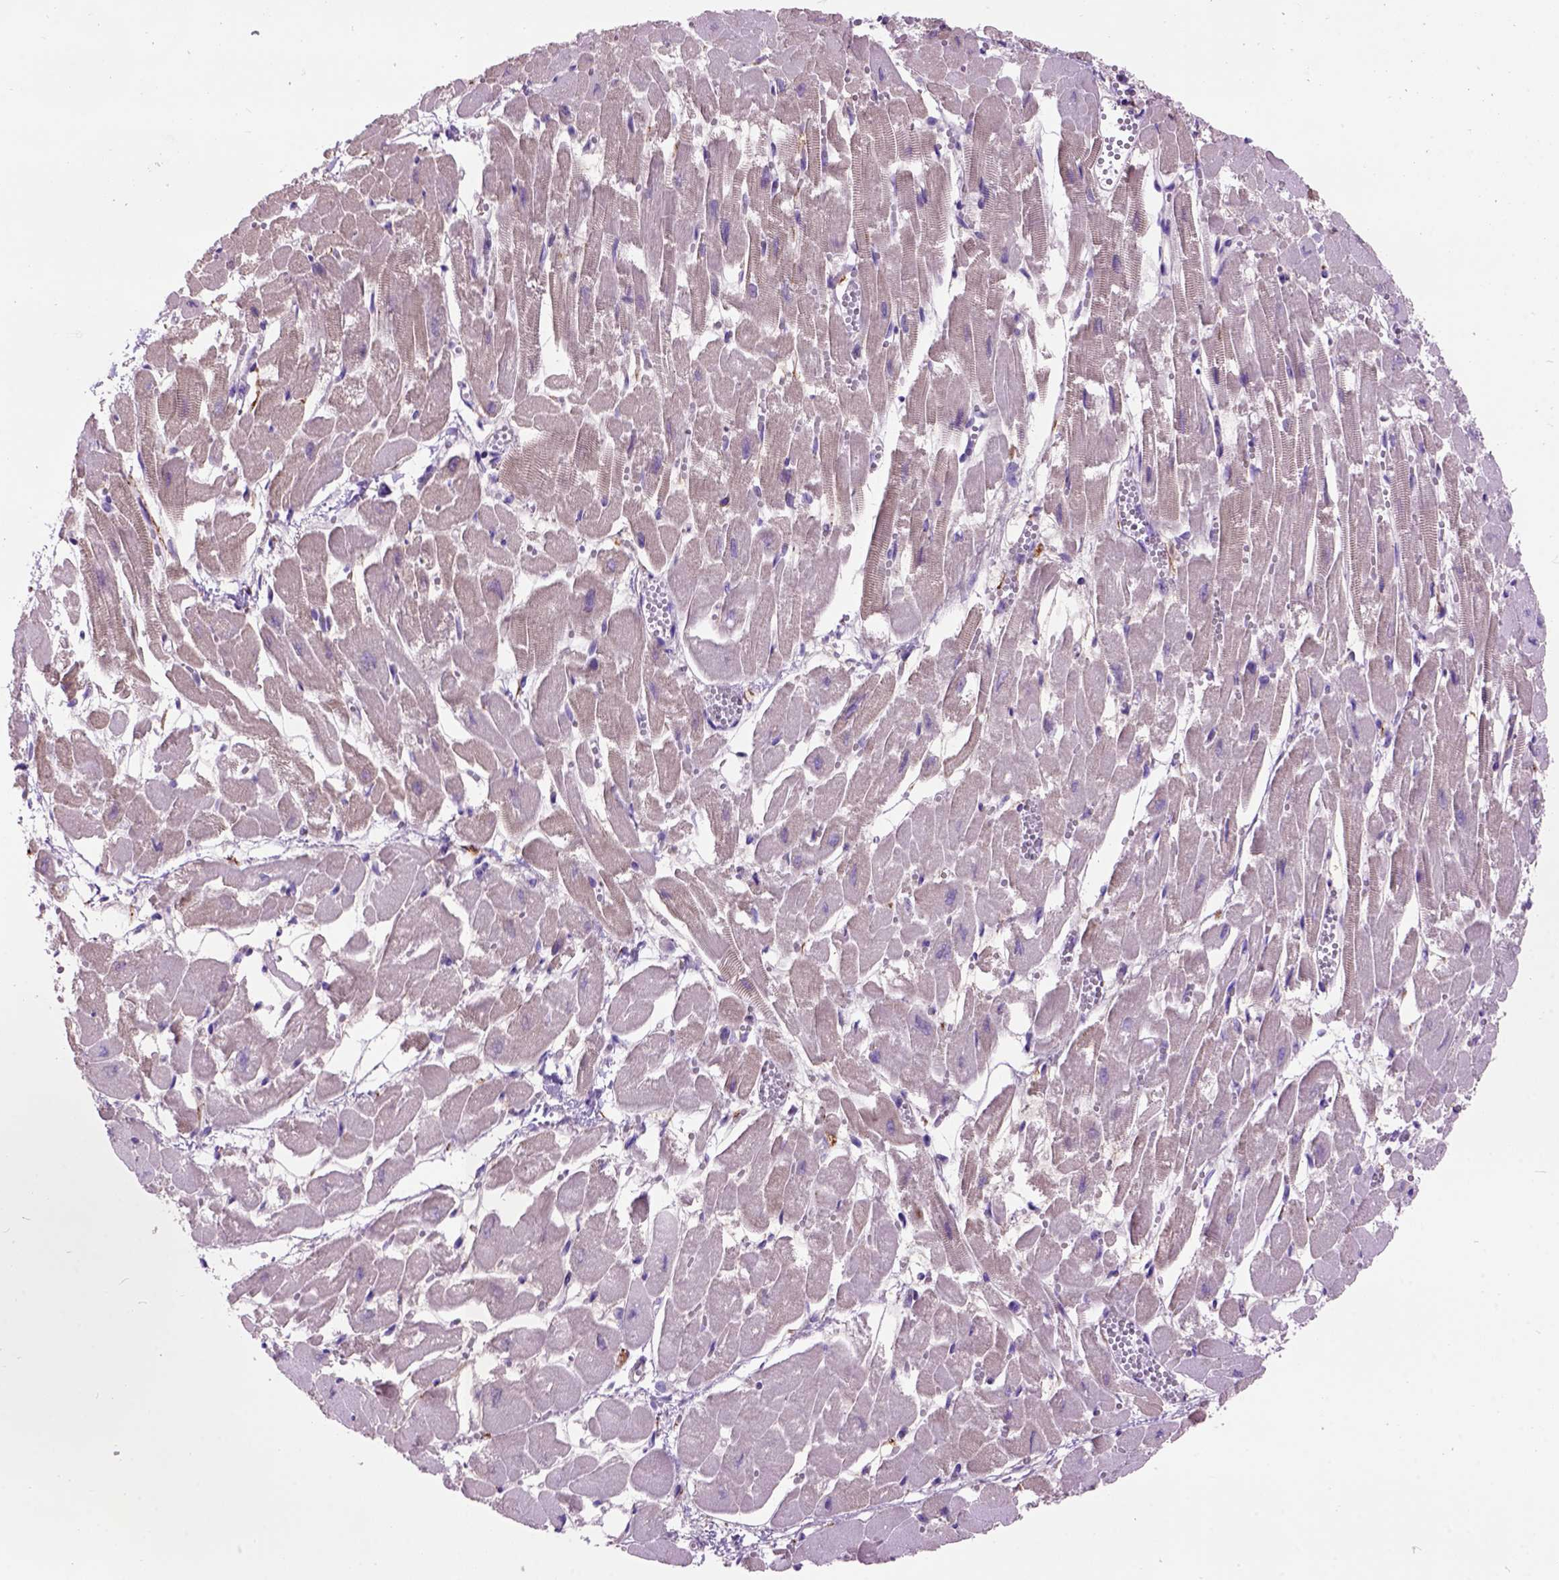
{"staining": {"intensity": "moderate", "quantity": "25%-75%", "location": "cytoplasmic/membranous"}, "tissue": "heart muscle", "cell_type": "Cardiomyocytes", "image_type": "normal", "snomed": [{"axis": "morphology", "description": "Normal tissue, NOS"}, {"axis": "topography", "description": "Heart"}], "caption": "A high-resolution micrograph shows IHC staining of benign heart muscle, which reveals moderate cytoplasmic/membranous positivity in about 25%-75% of cardiomyocytes.", "gene": "MAPT", "patient": {"sex": "female", "age": 52}}